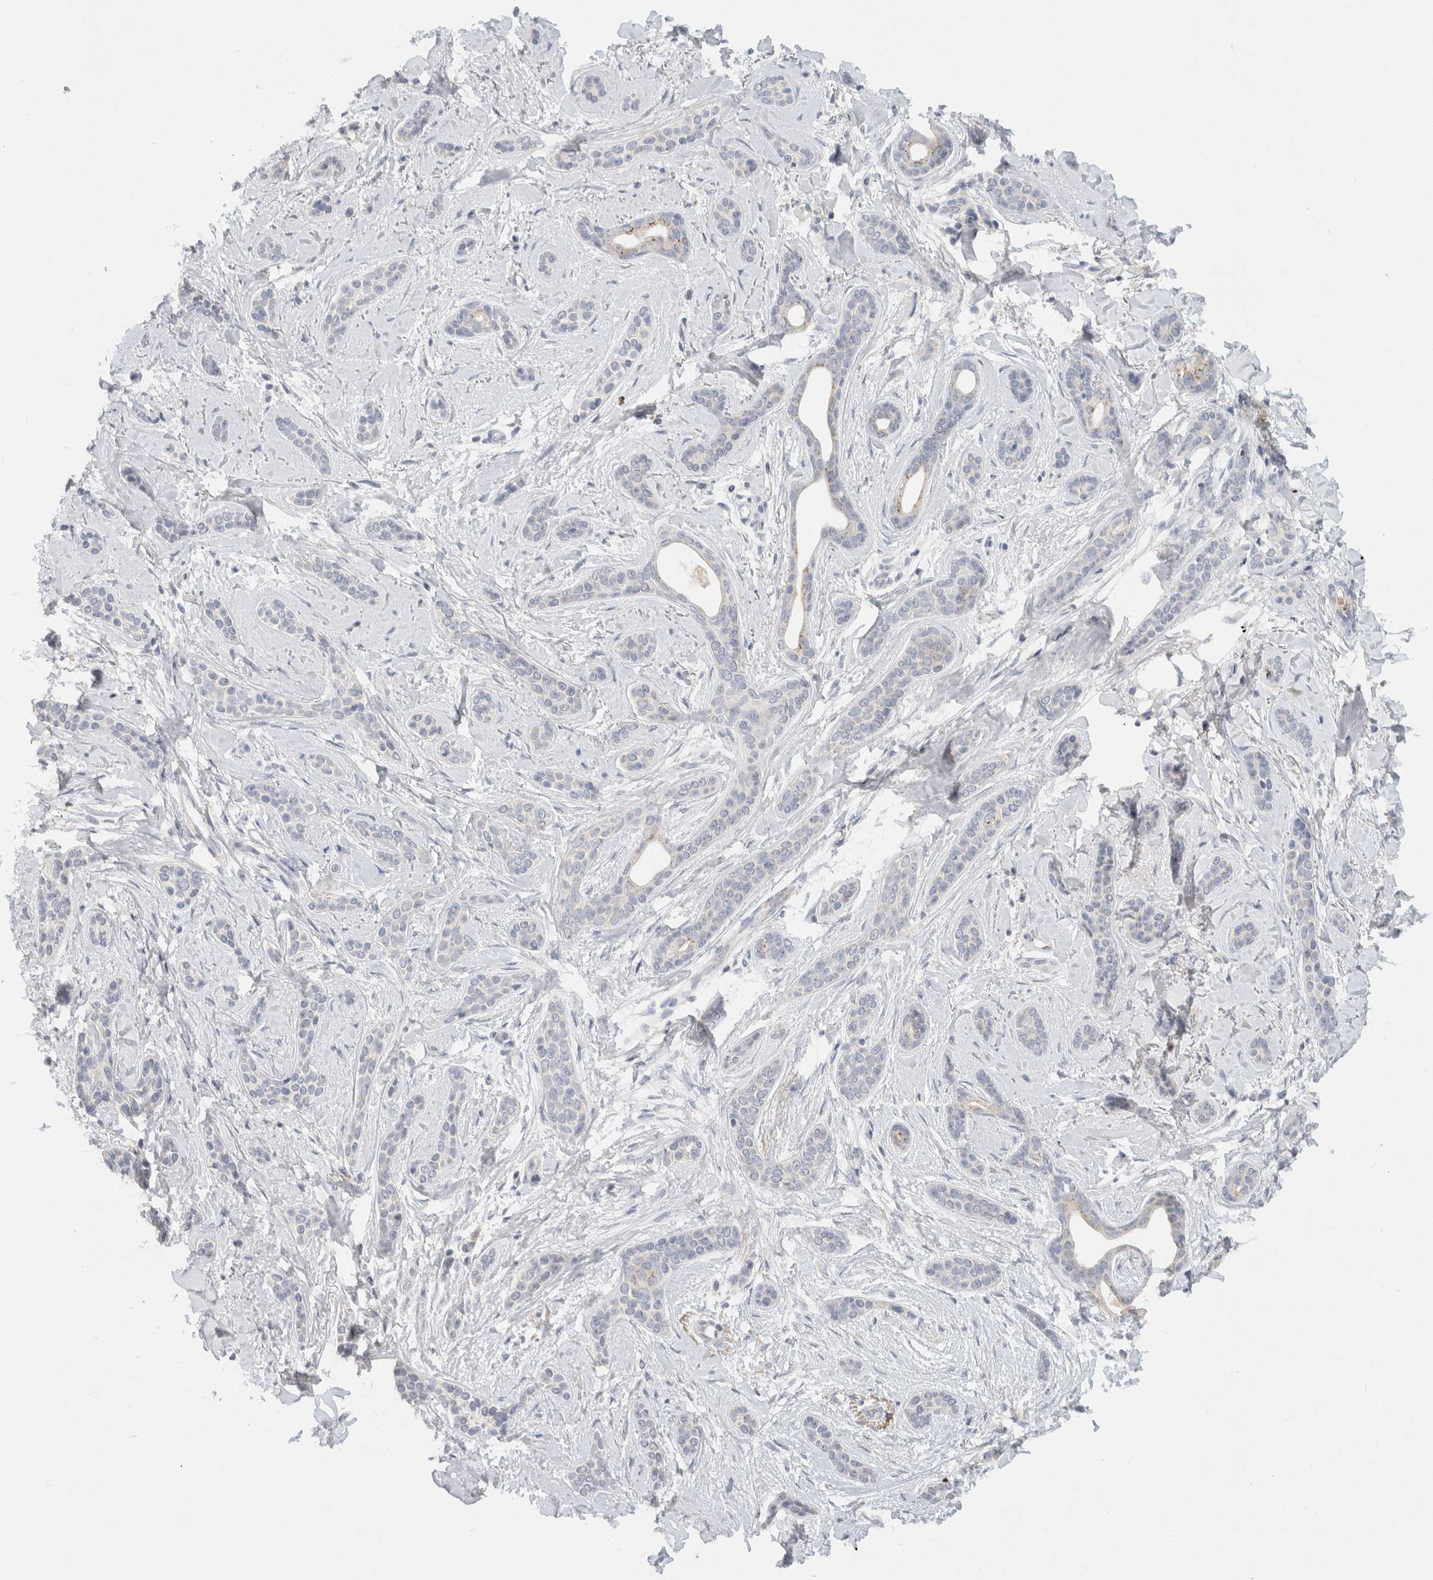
{"staining": {"intensity": "negative", "quantity": "none", "location": "none"}, "tissue": "skin cancer", "cell_type": "Tumor cells", "image_type": "cancer", "snomed": [{"axis": "morphology", "description": "Basal cell carcinoma"}, {"axis": "morphology", "description": "Adnexal tumor, benign"}, {"axis": "topography", "description": "Skin"}], "caption": "Histopathology image shows no significant protein staining in tumor cells of skin cancer. The staining is performed using DAB (3,3'-diaminobenzidine) brown chromogen with nuclei counter-stained in using hematoxylin.", "gene": "CHRM4", "patient": {"sex": "female", "age": 42}}